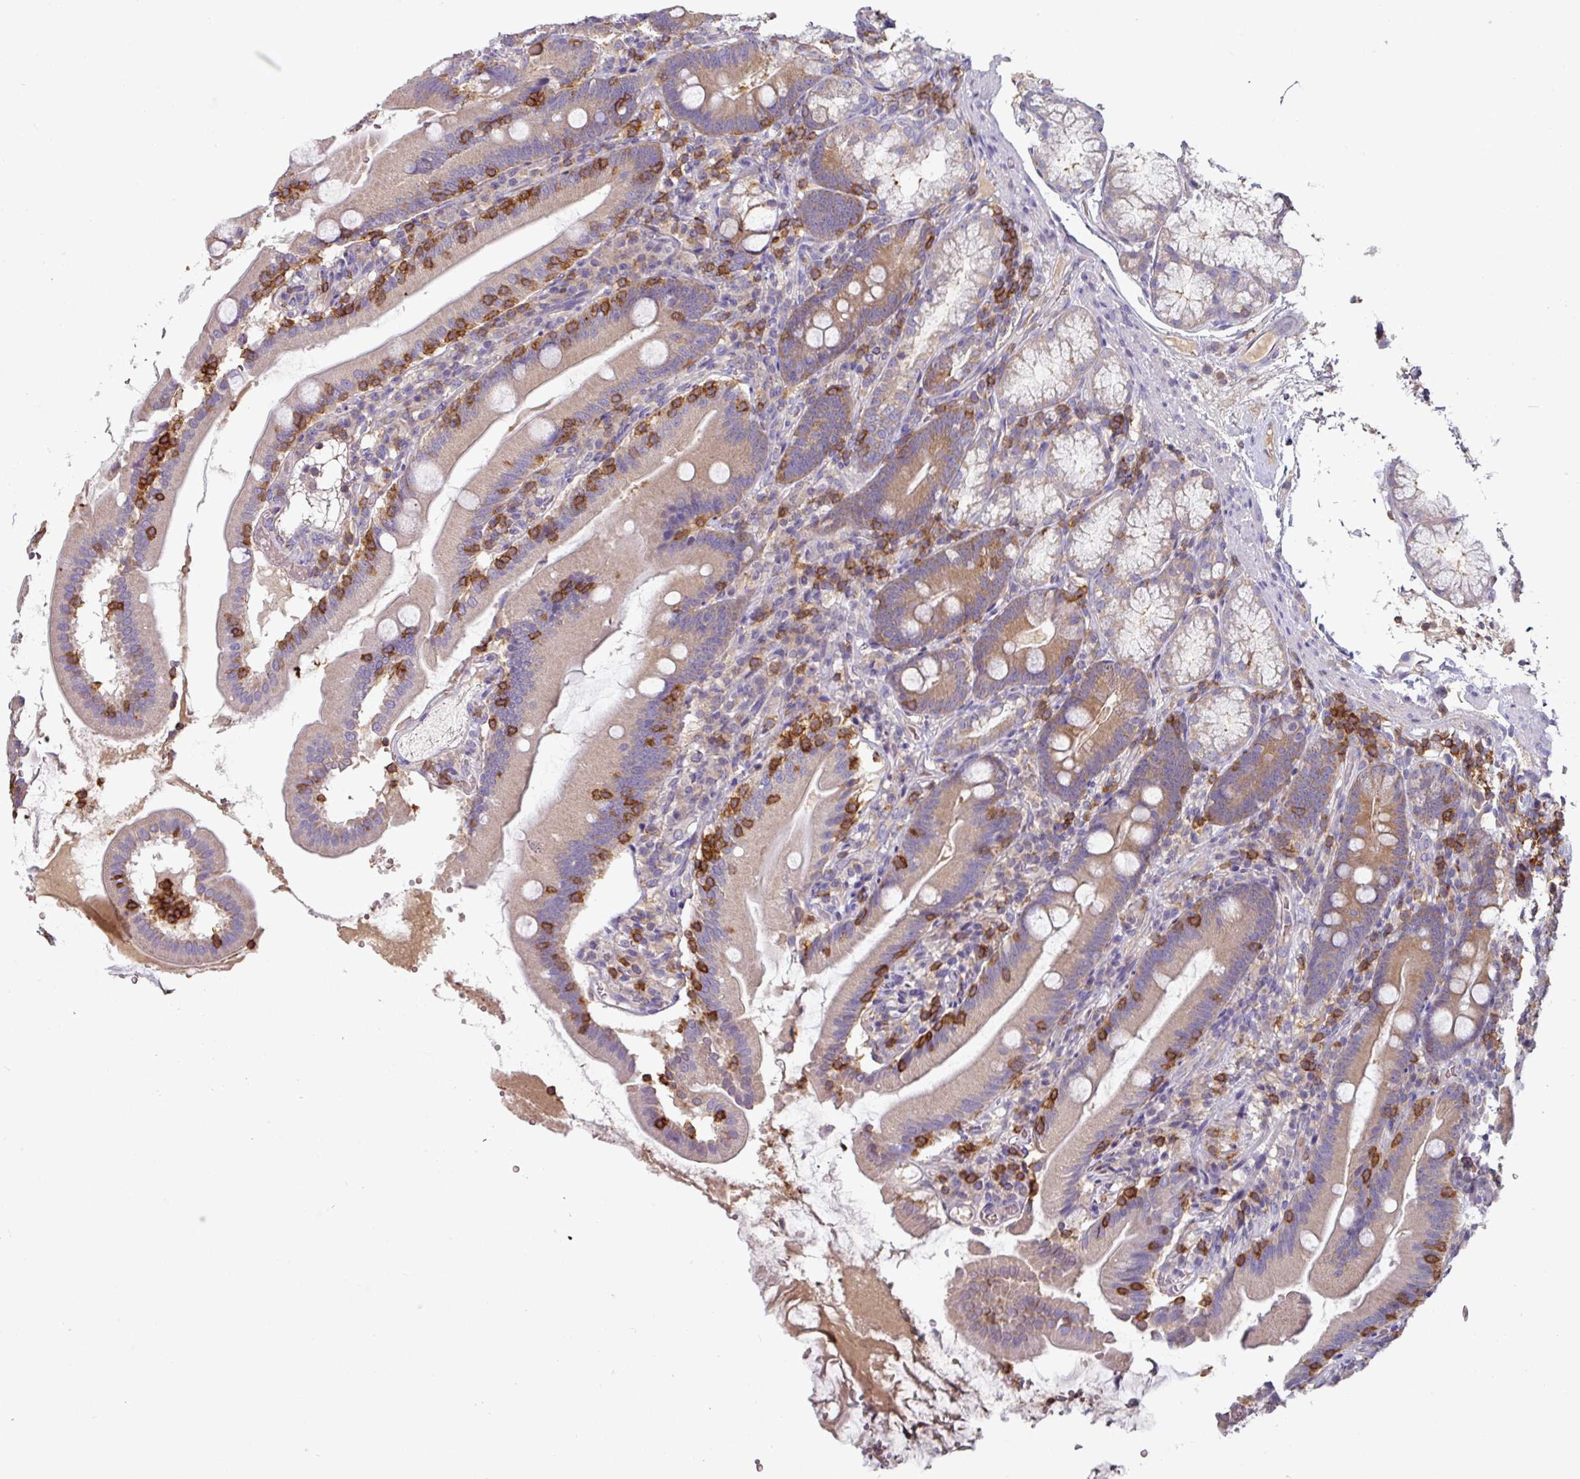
{"staining": {"intensity": "moderate", "quantity": "<25%", "location": "cytoplasmic/membranous"}, "tissue": "duodenum", "cell_type": "Glandular cells", "image_type": "normal", "snomed": [{"axis": "morphology", "description": "Normal tissue, NOS"}, {"axis": "topography", "description": "Duodenum"}], "caption": "Duodenum stained with DAB IHC shows low levels of moderate cytoplasmic/membranous positivity in about <25% of glandular cells. (brown staining indicates protein expression, while blue staining denotes nuclei).", "gene": "CD3G", "patient": {"sex": "female", "age": 67}}